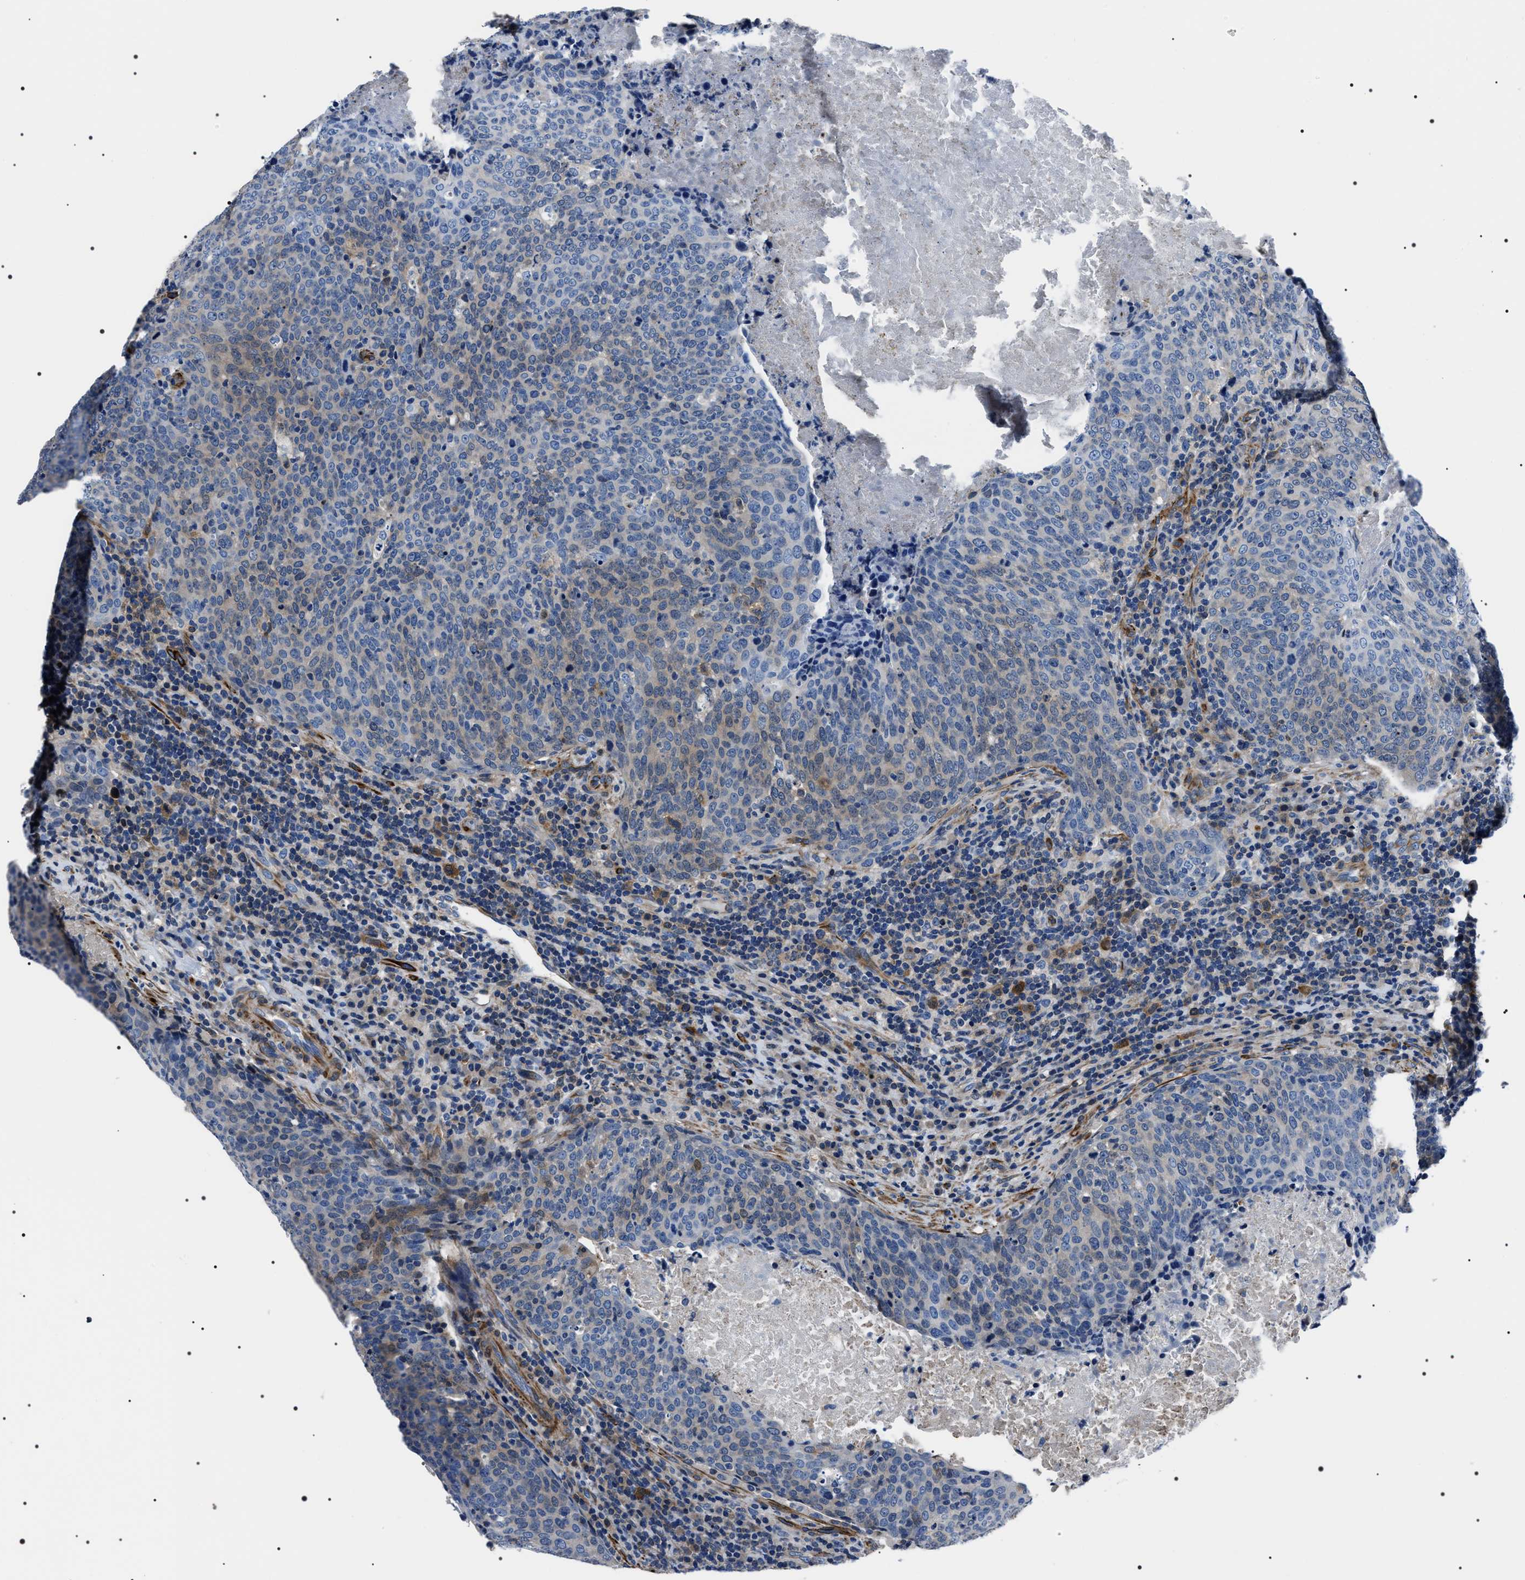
{"staining": {"intensity": "weak", "quantity": "25%-75%", "location": "cytoplasmic/membranous"}, "tissue": "head and neck cancer", "cell_type": "Tumor cells", "image_type": "cancer", "snomed": [{"axis": "morphology", "description": "Squamous cell carcinoma, NOS"}, {"axis": "morphology", "description": "Squamous cell carcinoma, metastatic, NOS"}, {"axis": "topography", "description": "Lymph node"}, {"axis": "topography", "description": "Head-Neck"}], "caption": "Approximately 25%-75% of tumor cells in human metastatic squamous cell carcinoma (head and neck) exhibit weak cytoplasmic/membranous protein staining as visualized by brown immunohistochemical staining.", "gene": "BAG2", "patient": {"sex": "male", "age": 62}}